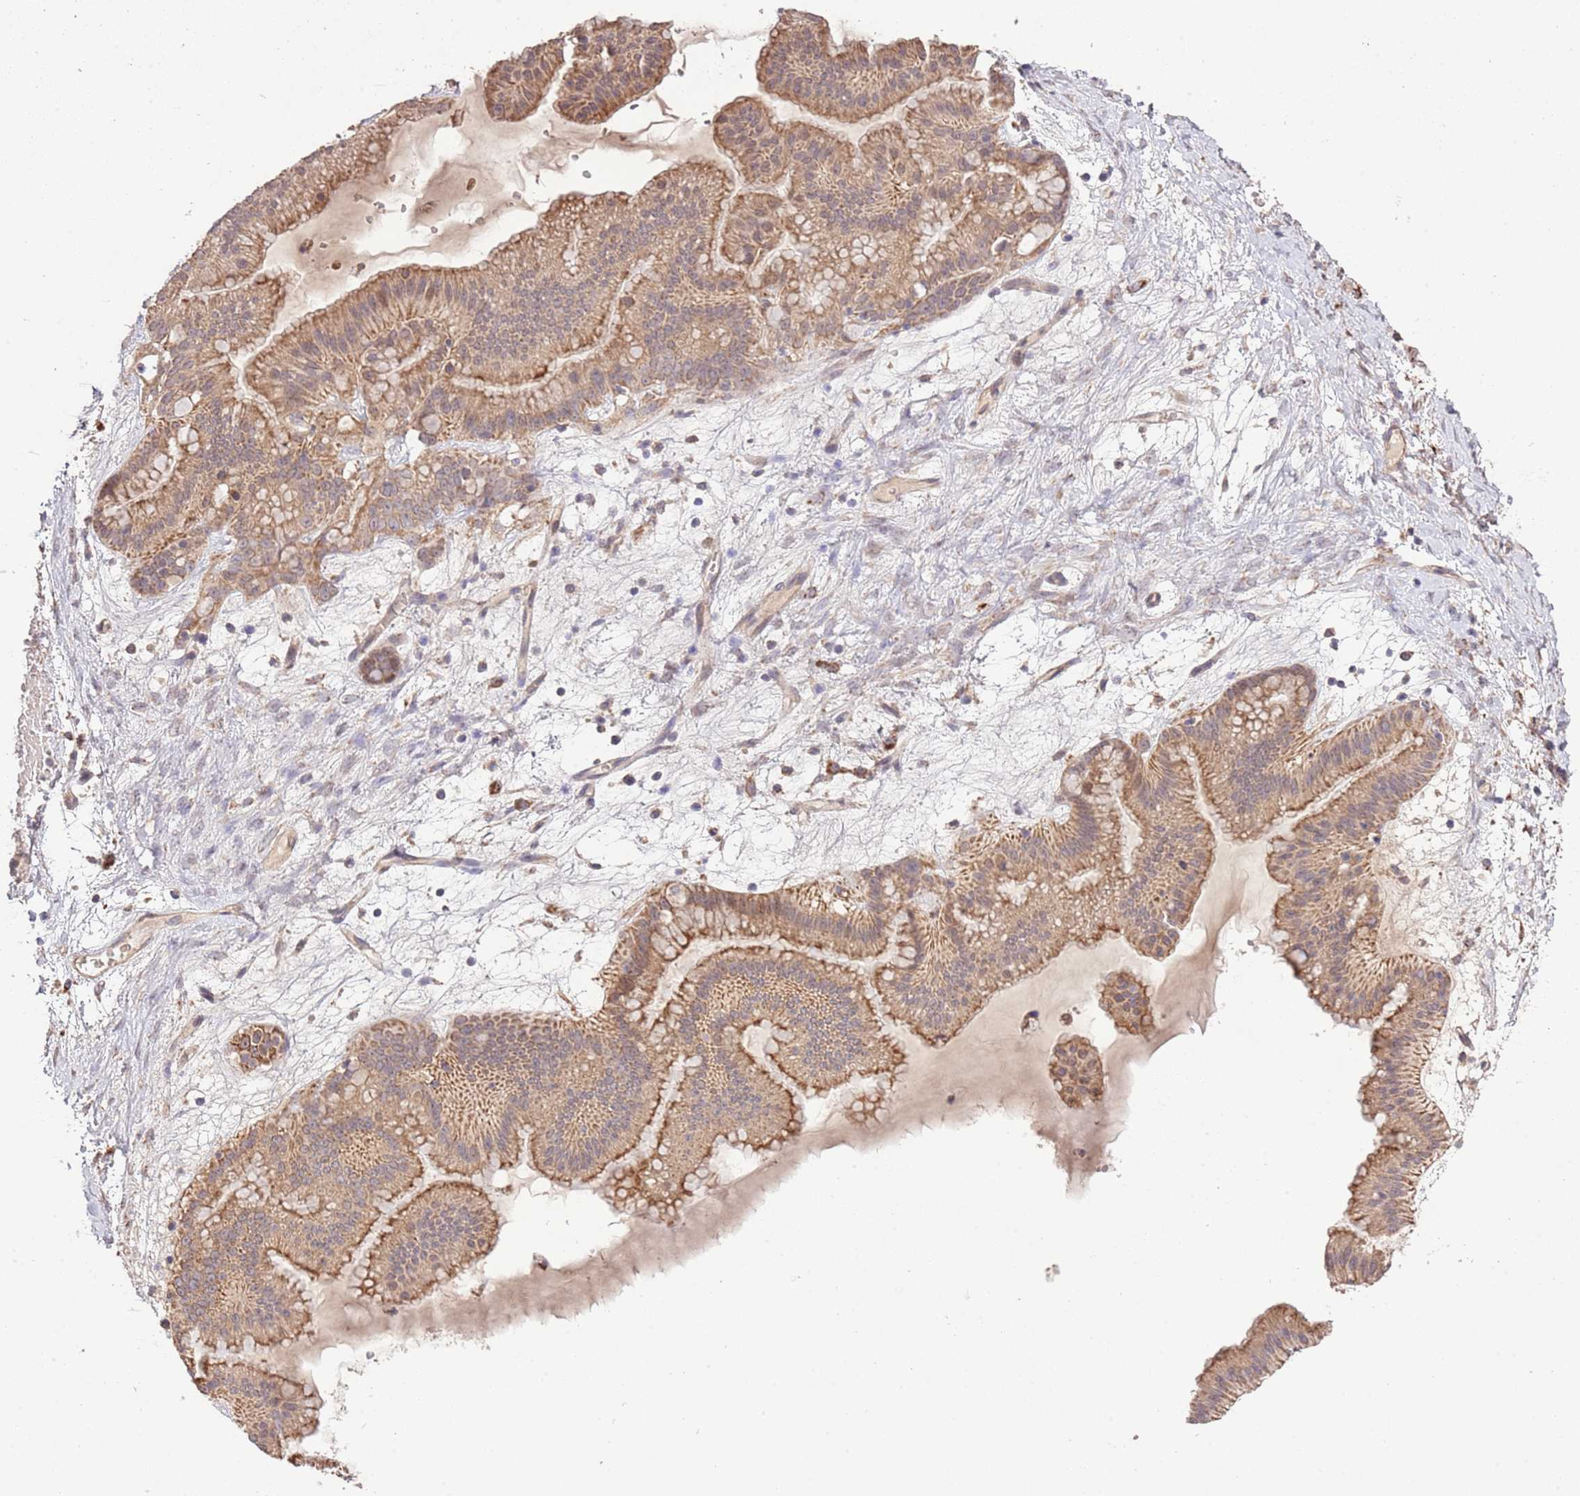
{"staining": {"intensity": "moderate", "quantity": ">75%", "location": "cytoplasmic/membranous"}, "tissue": "ovarian cancer", "cell_type": "Tumor cells", "image_type": "cancer", "snomed": [{"axis": "morphology", "description": "Cystadenocarcinoma, mucinous, NOS"}, {"axis": "topography", "description": "Ovary"}], "caption": "Moderate cytoplasmic/membranous staining for a protein is seen in about >75% of tumor cells of ovarian cancer (mucinous cystadenocarcinoma) using IHC.", "gene": "IVD", "patient": {"sex": "female", "age": 61}}